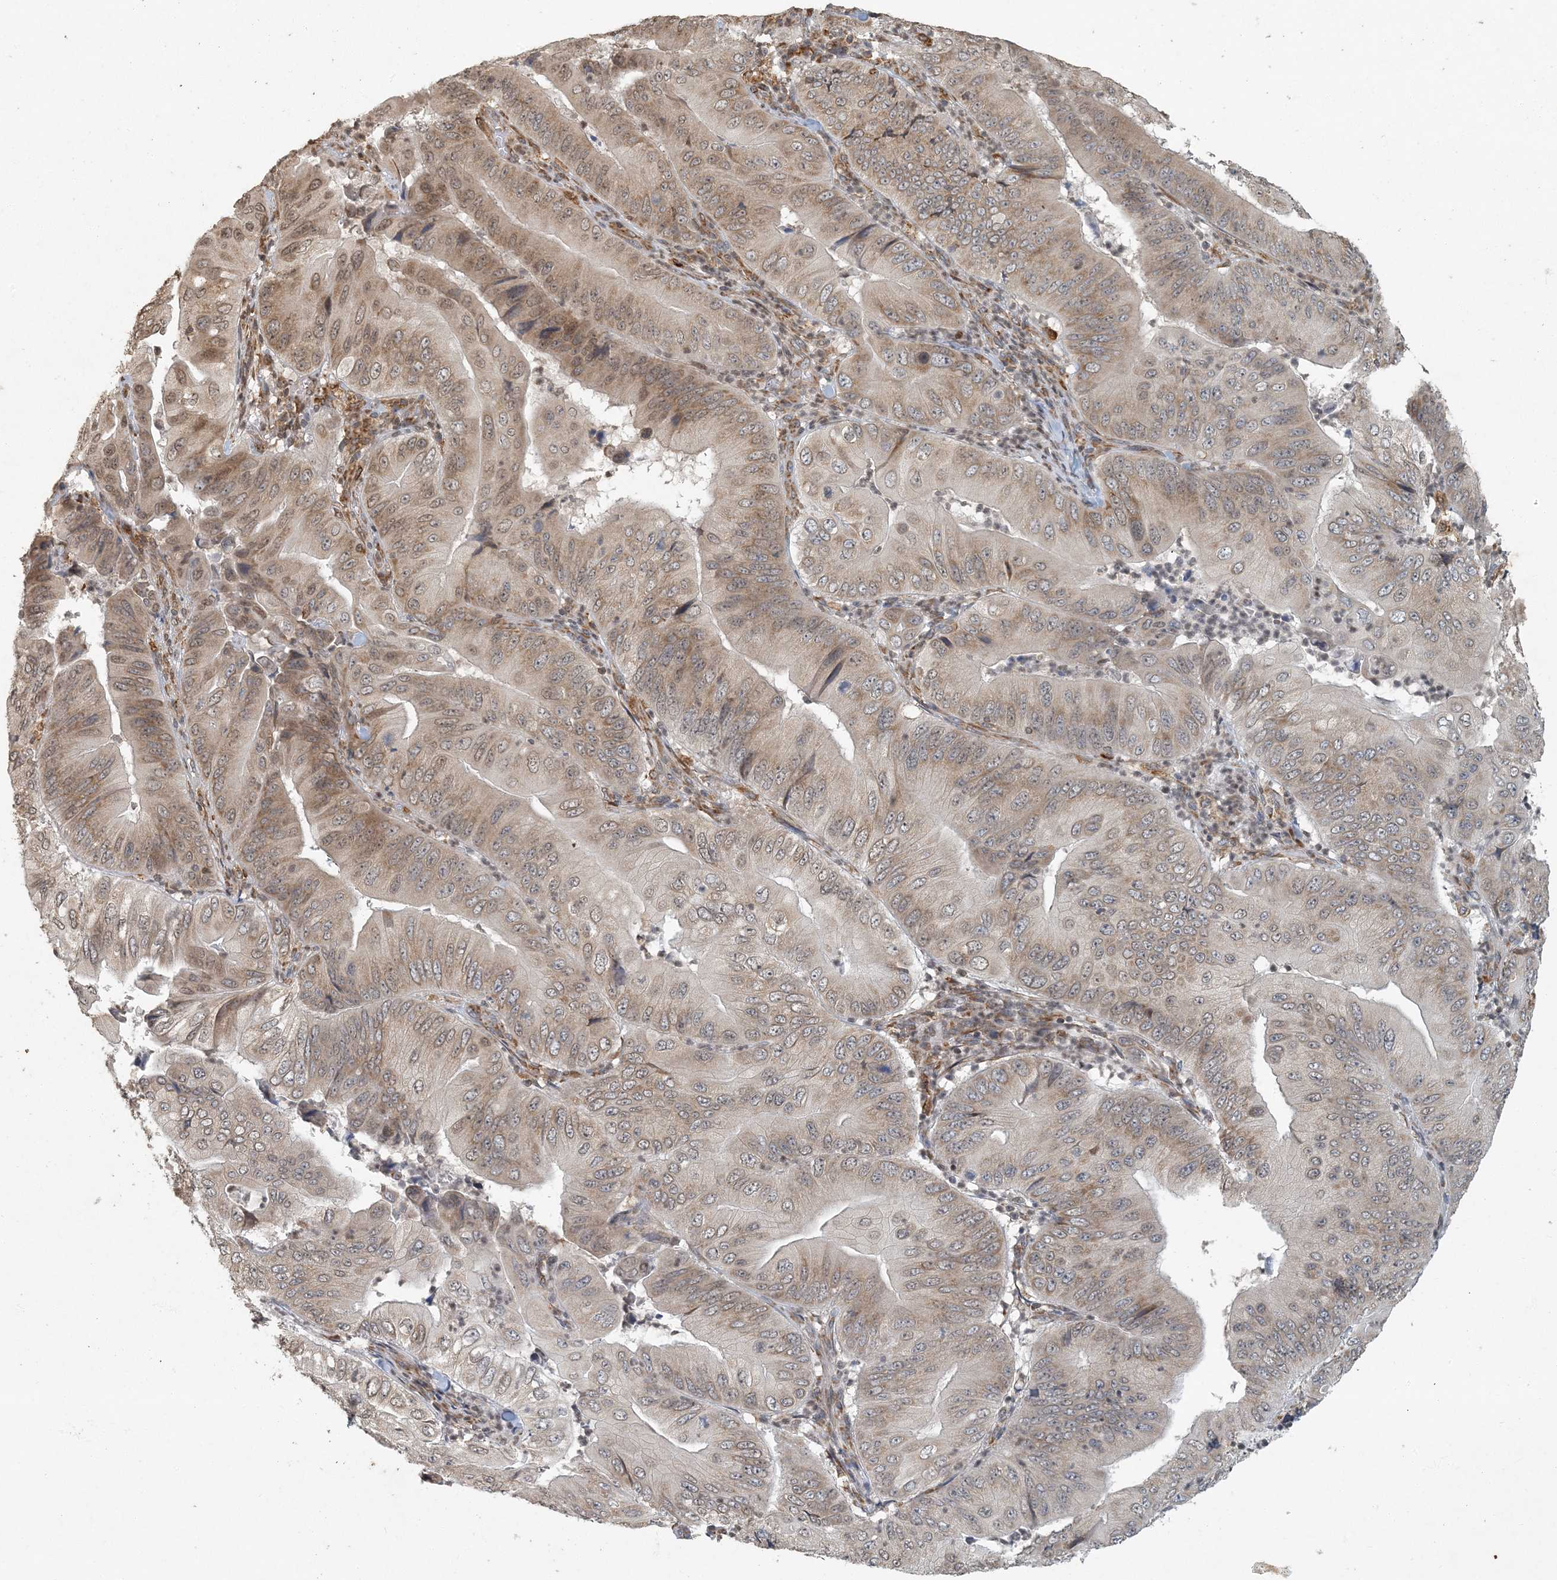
{"staining": {"intensity": "moderate", "quantity": "25%-75%", "location": "cytoplasmic/membranous,nuclear"}, "tissue": "pancreatic cancer", "cell_type": "Tumor cells", "image_type": "cancer", "snomed": [{"axis": "morphology", "description": "Adenocarcinoma, NOS"}, {"axis": "topography", "description": "Pancreas"}], "caption": "Moderate cytoplasmic/membranous and nuclear staining is appreciated in about 25%-75% of tumor cells in pancreatic cancer.", "gene": "AK9", "patient": {"sex": "female", "age": 77}}